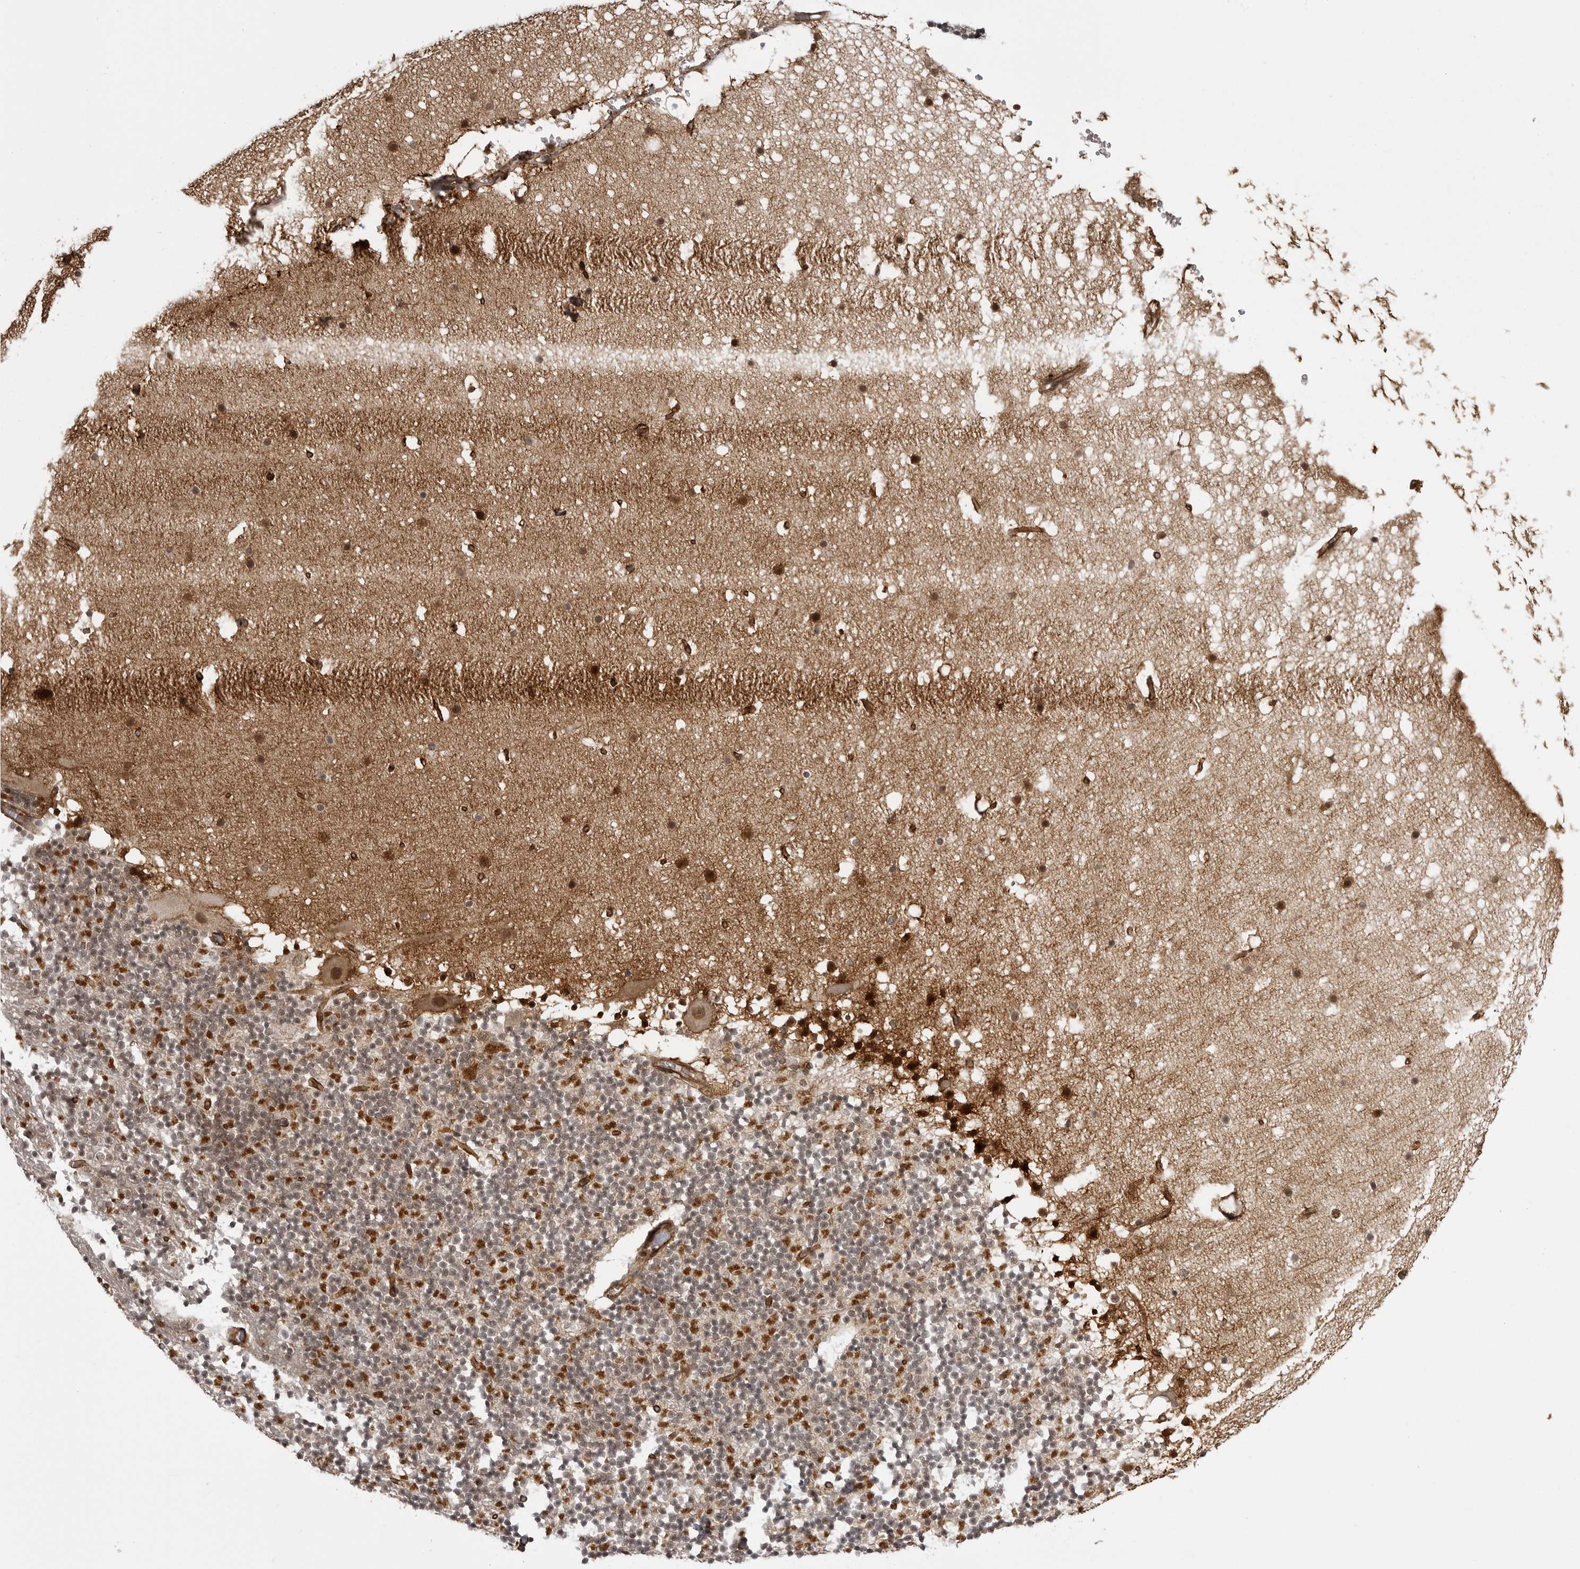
{"staining": {"intensity": "strong", "quantity": "<25%", "location": "cytoplasmic/membranous,nuclear"}, "tissue": "cerebellum", "cell_type": "Cells in granular layer", "image_type": "normal", "snomed": [{"axis": "morphology", "description": "Normal tissue, NOS"}, {"axis": "topography", "description": "Cerebellum"}], "caption": "Human cerebellum stained with a brown dye reveals strong cytoplasmic/membranous,nuclear positive positivity in approximately <25% of cells in granular layer.", "gene": "SORBS1", "patient": {"sex": "male", "age": 57}}